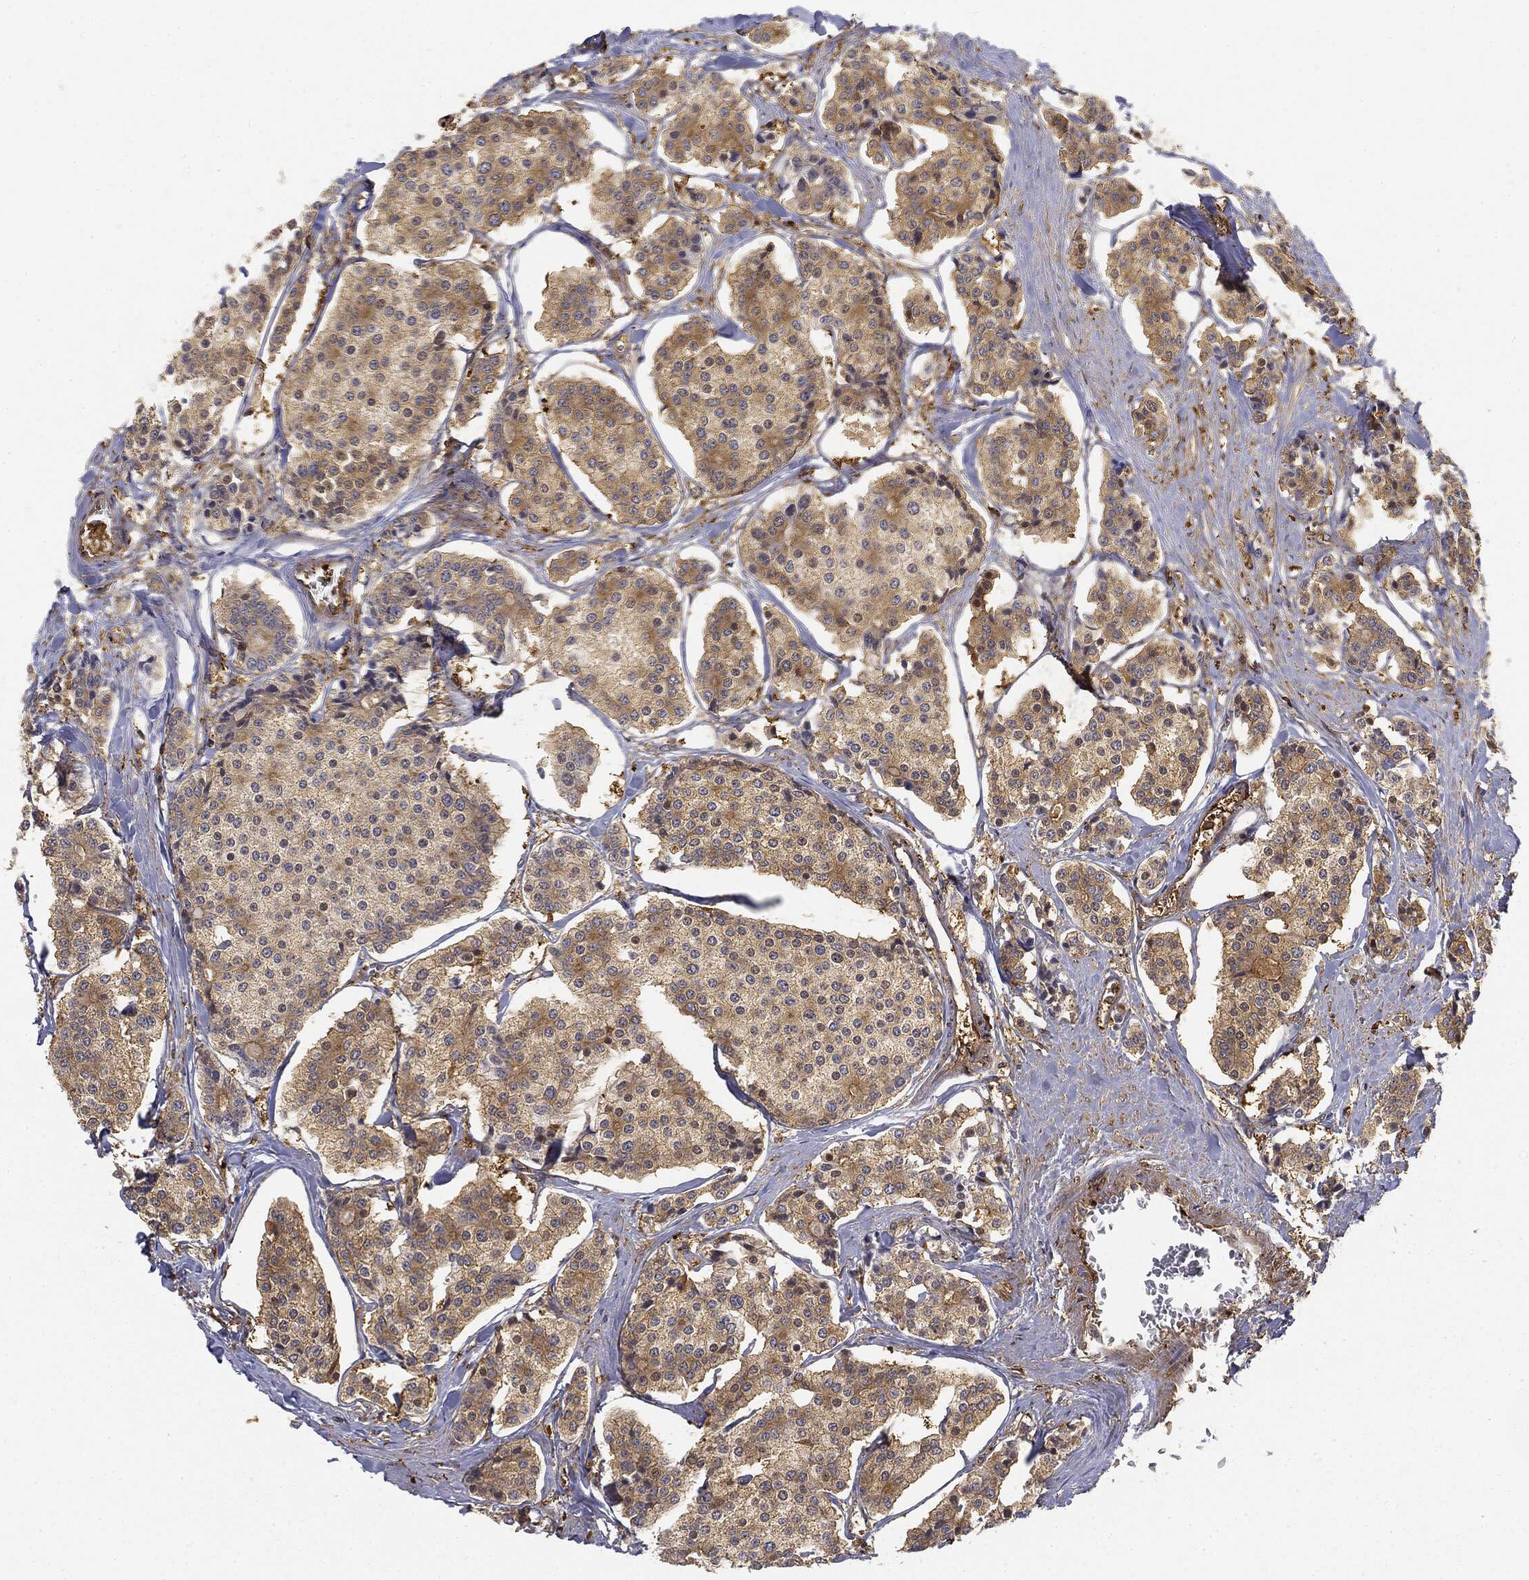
{"staining": {"intensity": "weak", "quantity": "25%-75%", "location": "cytoplasmic/membranous"}, "tissue": "carcinoid", "cell_type": "Tumor cells", "image_type": "cancer", "snomed": [{"axis": "morphology", "description": "Carcinoid, malignant, NOS"}, {"axis": "topography", "description": "Small intestine"}], "caption": "Carcinoid stained for a protein (brown) demonstrates weak cytoplasmic/membranous positive positivity in about 25%-75% of tumor cells.", "gene": "WDR1", "patient": {"sex": "female", "age": 65}}